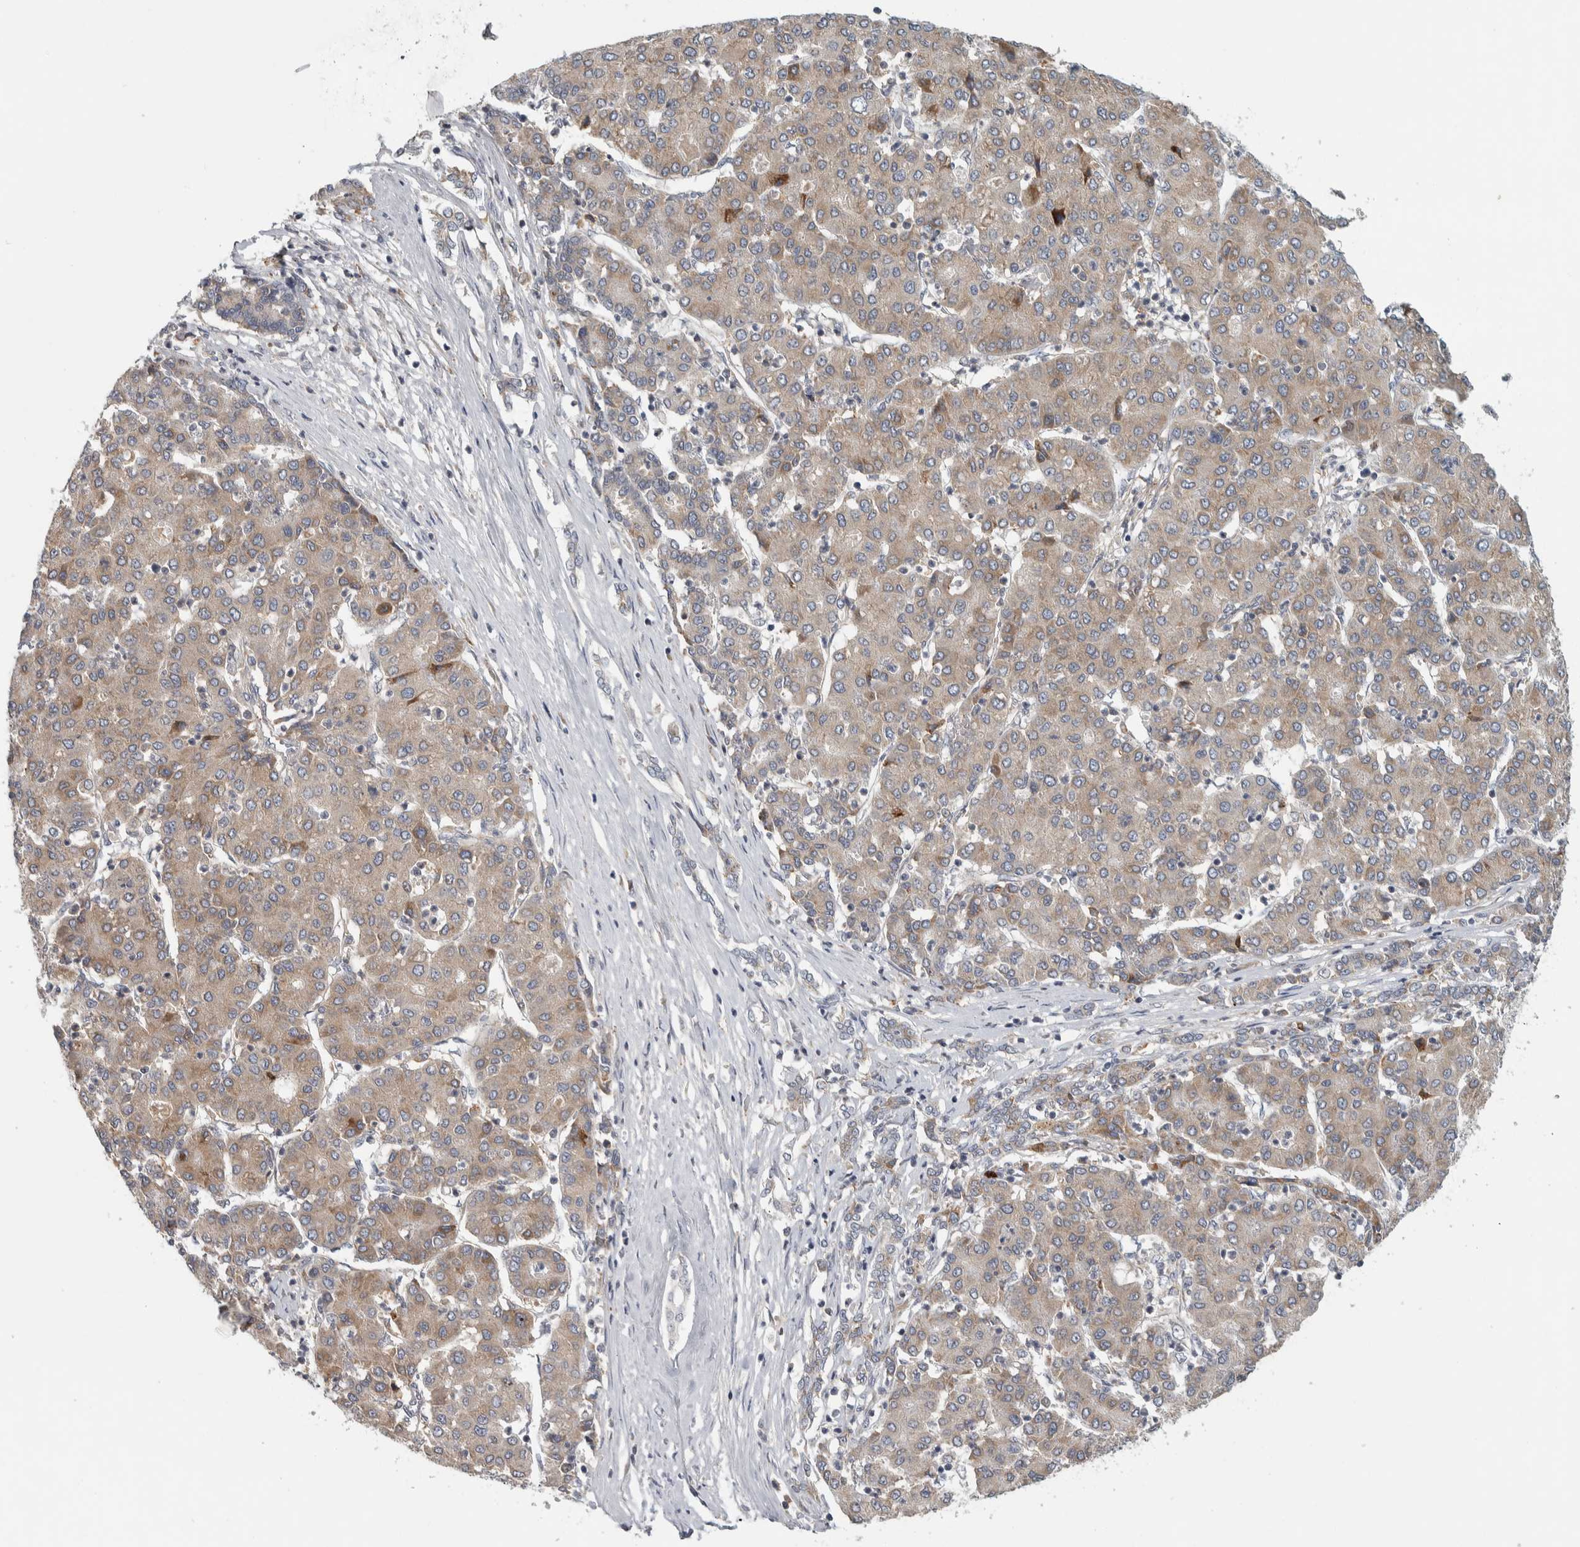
{"staining": {"intensity": "weak", "quantity": ">75%", "location": "cytoplasmic/membranous"}, "tissue": "liver cancer", "cell_type": "Tumor cells", "image_type": "cancer", "snomed": [{"axis": "morphology", "description": "Carcinoma, Hepatocellular, NOS"}, {"axis": "topography", "description": "Liver"}], "caption": "The histopathology image demonstrates immunohistochemical staining of liver hepatocellular carcinoma. There is weak cytoplasmic/membranous positivity is identified in about >75% of tumor cells.", "gene": "ADPRM", "patient": {"sex": "male", "age": 65}}